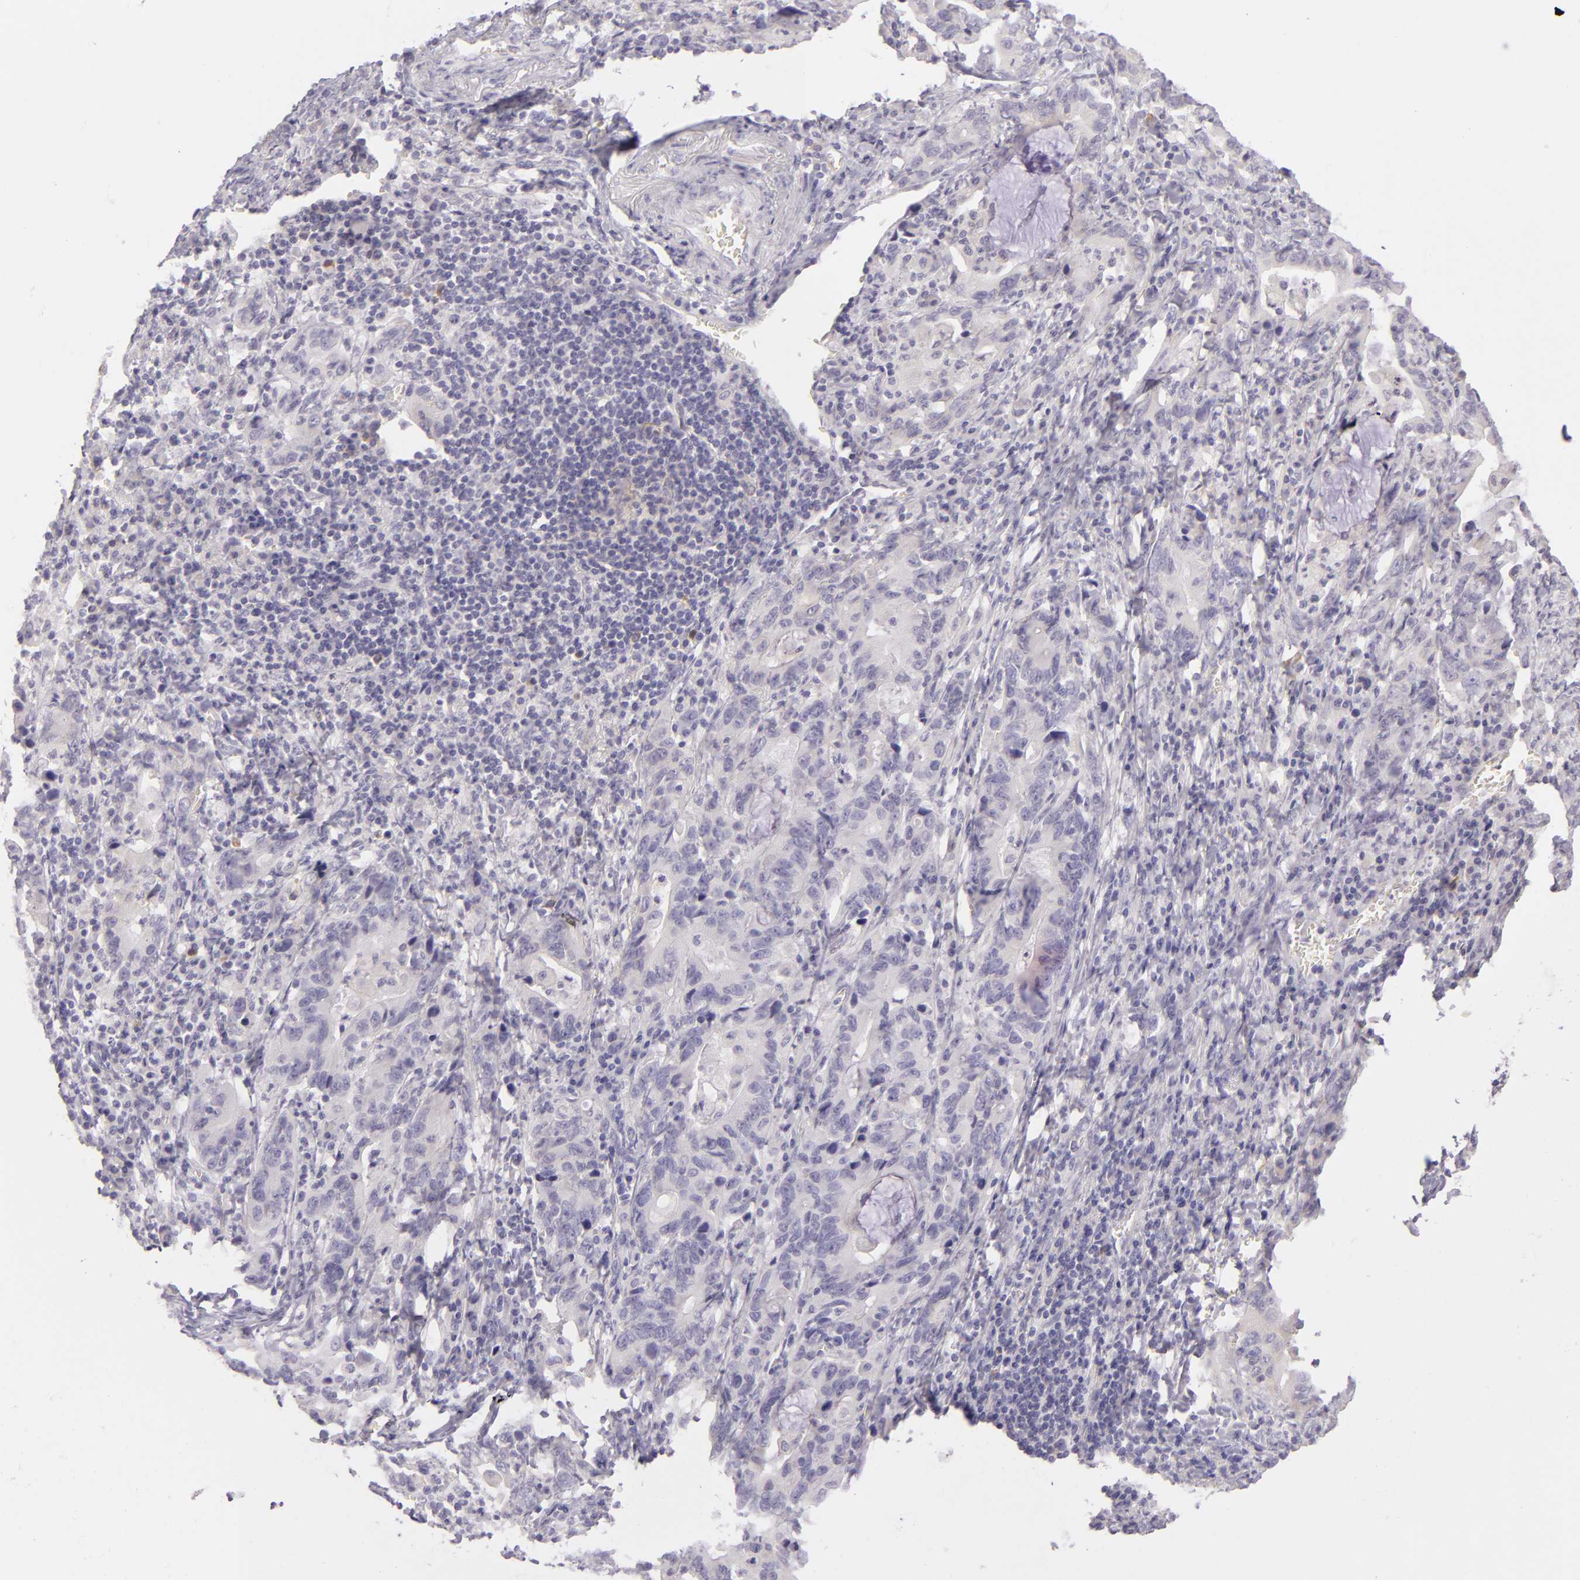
{"staining": {"intensity": "negative", "quantity": "none", "location": "none"}, "tissue": "stomach cancer", "cell_type": "Tumor cells", "image_type": "cancer", "snomed": [{"axis": "morphology", "description": "Adenocarcinoma, NOS"}, {"axis": "topography", "description": "Stomach, upper"}], "caption": "Immunohistochemical staining of stomach cancer (adenocarcinoma) demonstrates no significant positivity in tumor cells. (DAB (3,3'-diaminobenzidine) IHC visualized using brightfield microscopy, high magnification).", "gene": "ZC3H7B", "patient": {"sex": "male", "age": 63}}